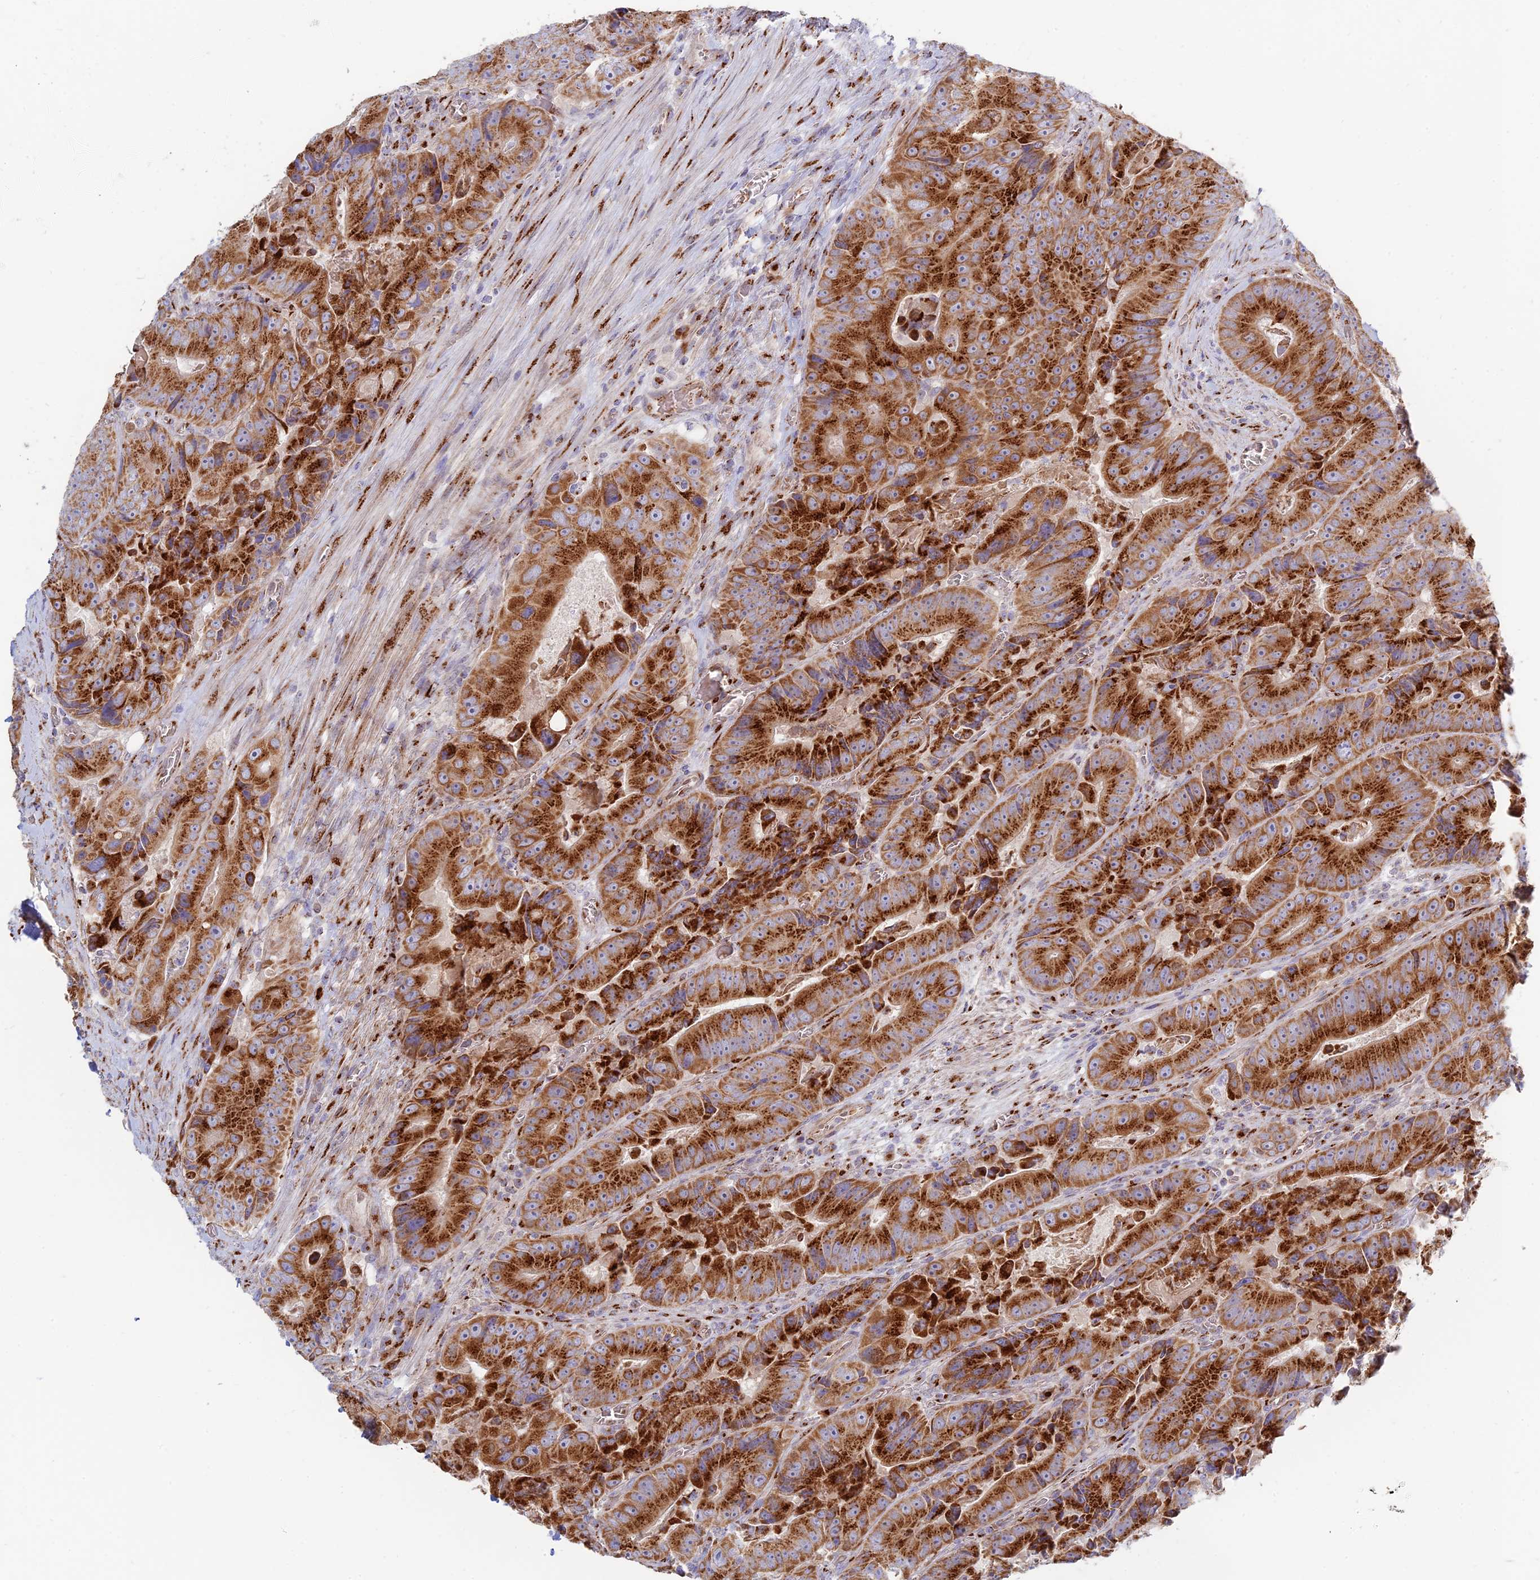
{"staining": {"intensity": "strong", "quantity": ">75%", "location": "cytoplasmic/membranous"}, "tissue": "colorectal cancer", "cell_type": "Tumor cells", "image_type": "cancer", "snomed": [{"axis": "morphology", "description": "Adenocarcinoma, NOS"}, {"axis": "topography", "description": "Colon"}], "caption": "Strong cytoplasmic/membranous positivity for a protein is present in approximately >75% of tumor cells of colorectal cancer (adenocarcinoma) using immunohistochemistry.", "gene": "HS2ST1", "patient": {"sex": "female", "age": 86}}